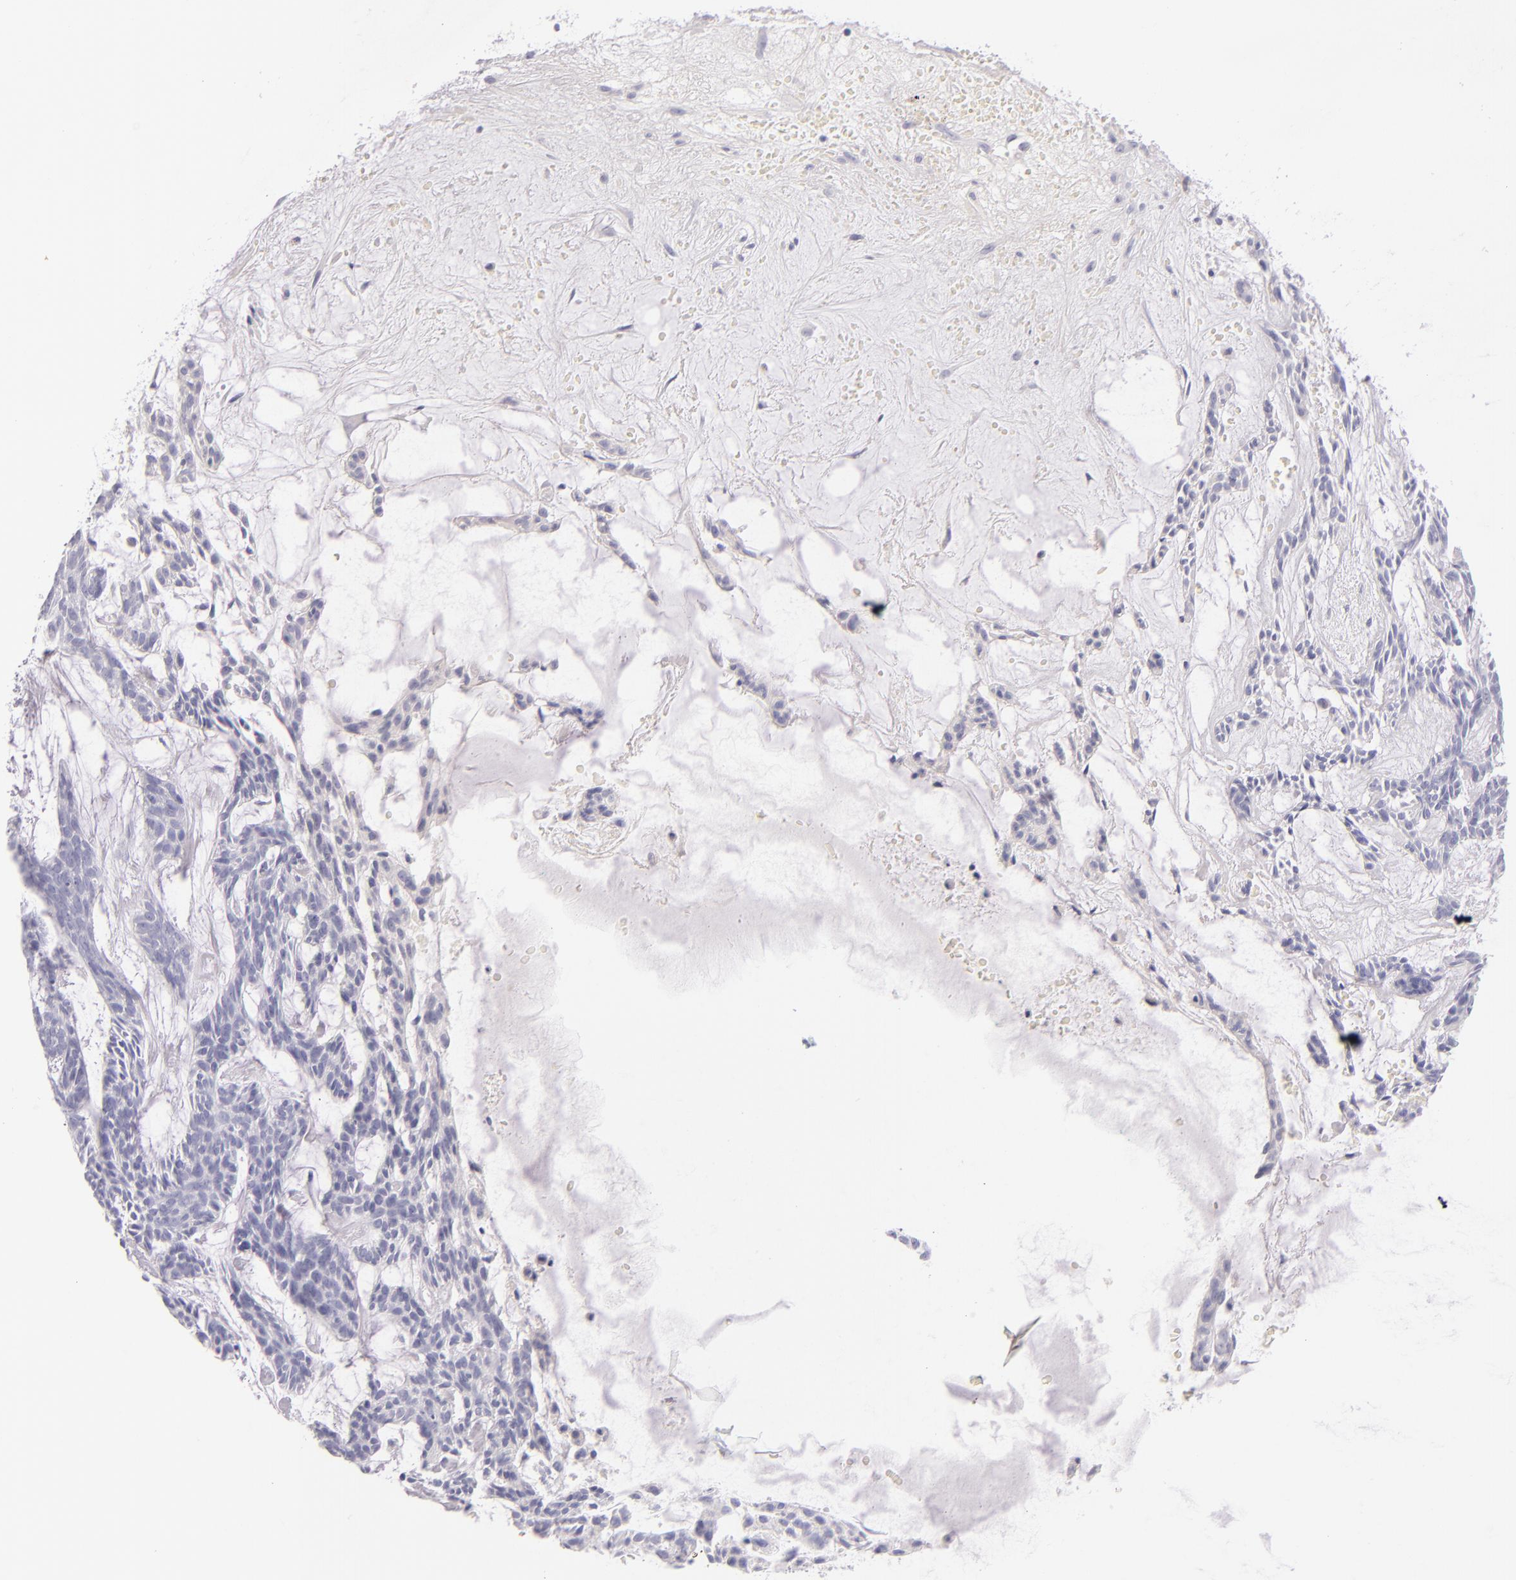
{"staining": {"intensity": "negative", "quantity": "none", "location": "none"}, "tissue": "skin cancer", "cell_type": "Tumor cells", "image_type": "cancer", "snomed": [{"axis": "morphology", "description": "Basal cell carcinoma"}, {"axis": "topography", "description": "Skin"}], "caption": "Tumor cells are negative for protein expression in human skin basal cell carcinoma.", "gene": "INA", "patient": {"sex": "male", "age": 75}}